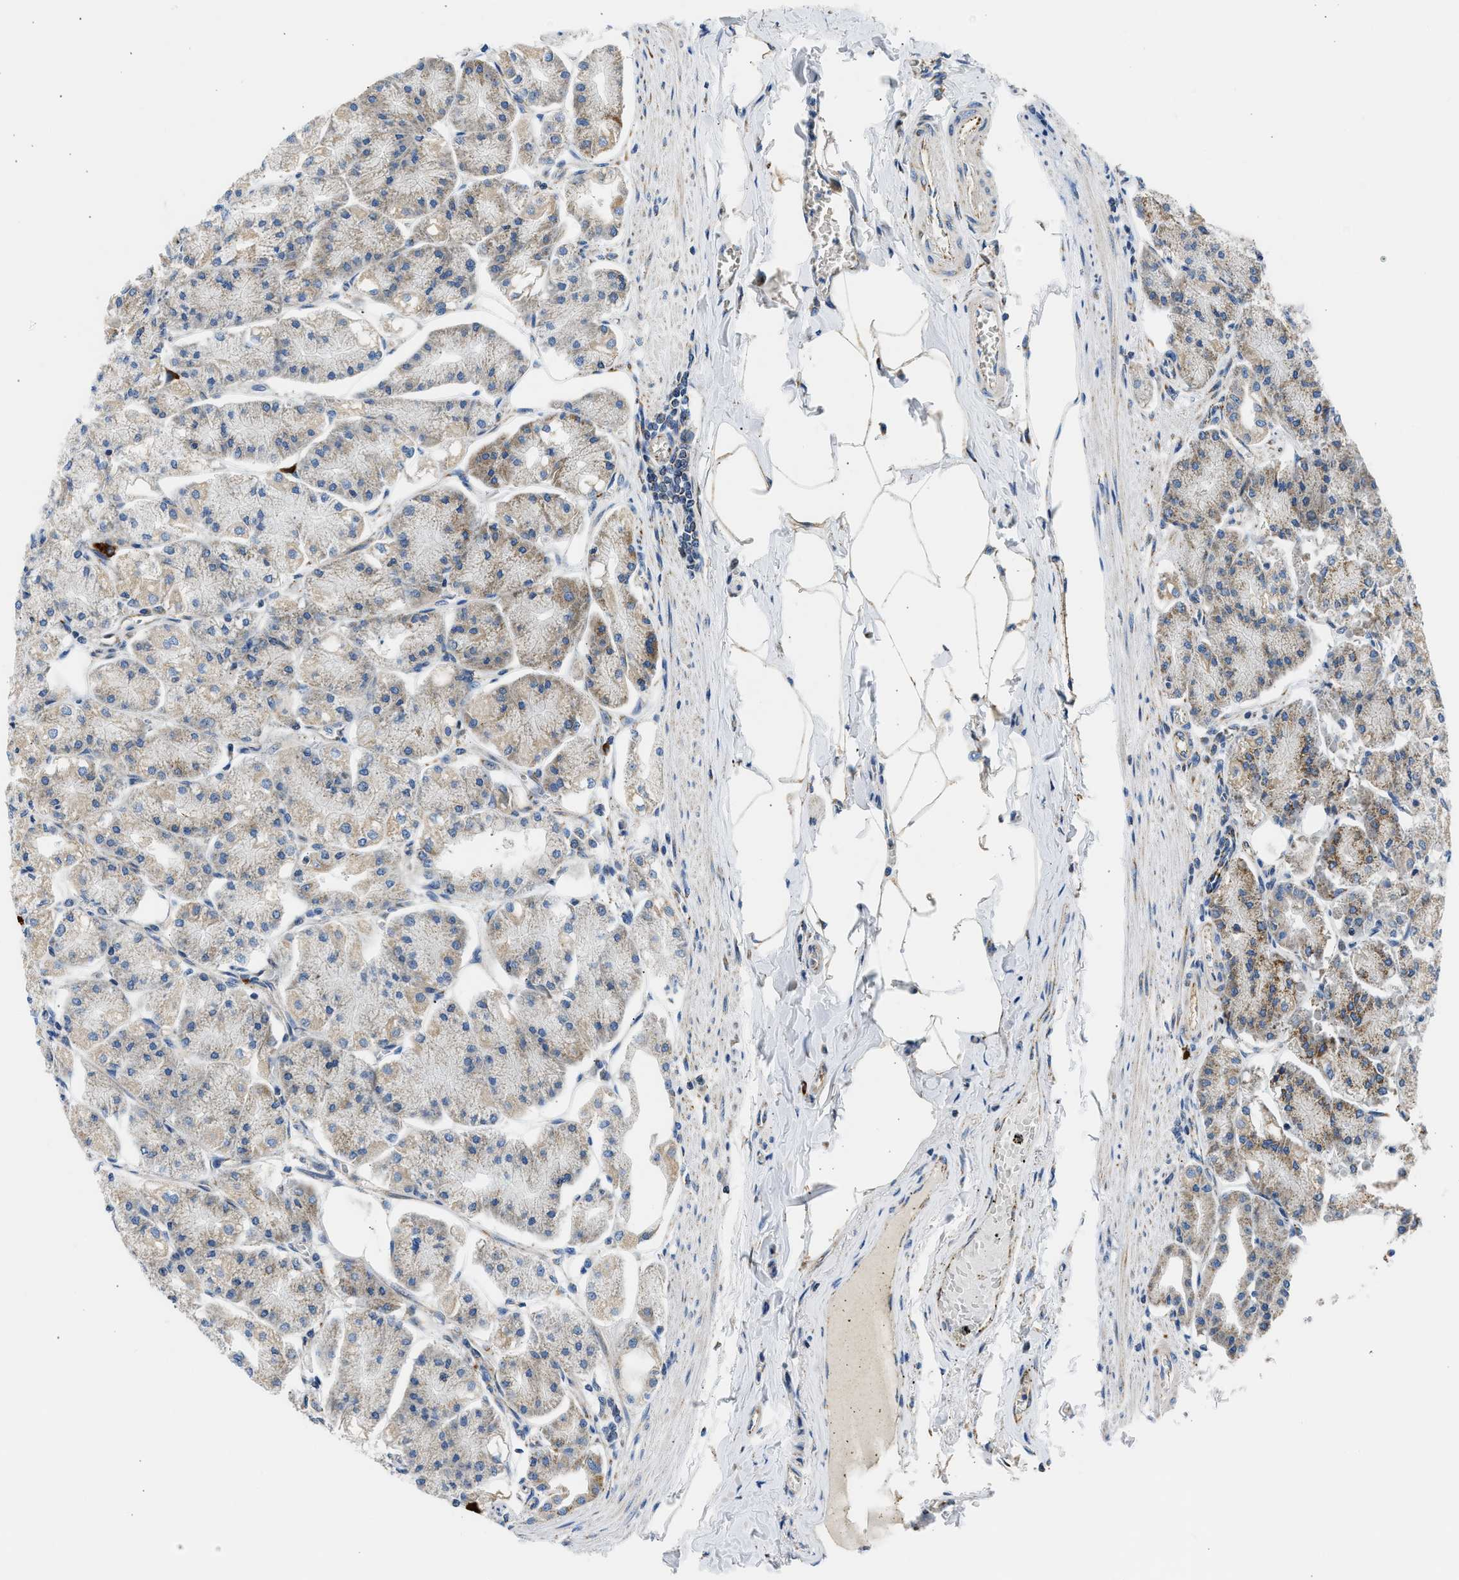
{"staining": {"intensity": "moderate", "quantity": ">75%", "location": "cytoplasmic/membranous"}, "tissue": "stomach", "cell_type": "Glandular cells", "image_type": "normal", "snomed": [{"axis": "morphology", "description": "Normal tissue, NOS"}, {"axis": "topography", "description": "Stomach, lower"}], "caption": "A brown stain highlights moderate cytoplasmic/membranous staining of a protein in glandular cells of benign stomach. (Brightfield microscopy of DAB IHC at high magnification).", "gene": "CAMKK2", "patient": {"sex": "male", "age": 71}}